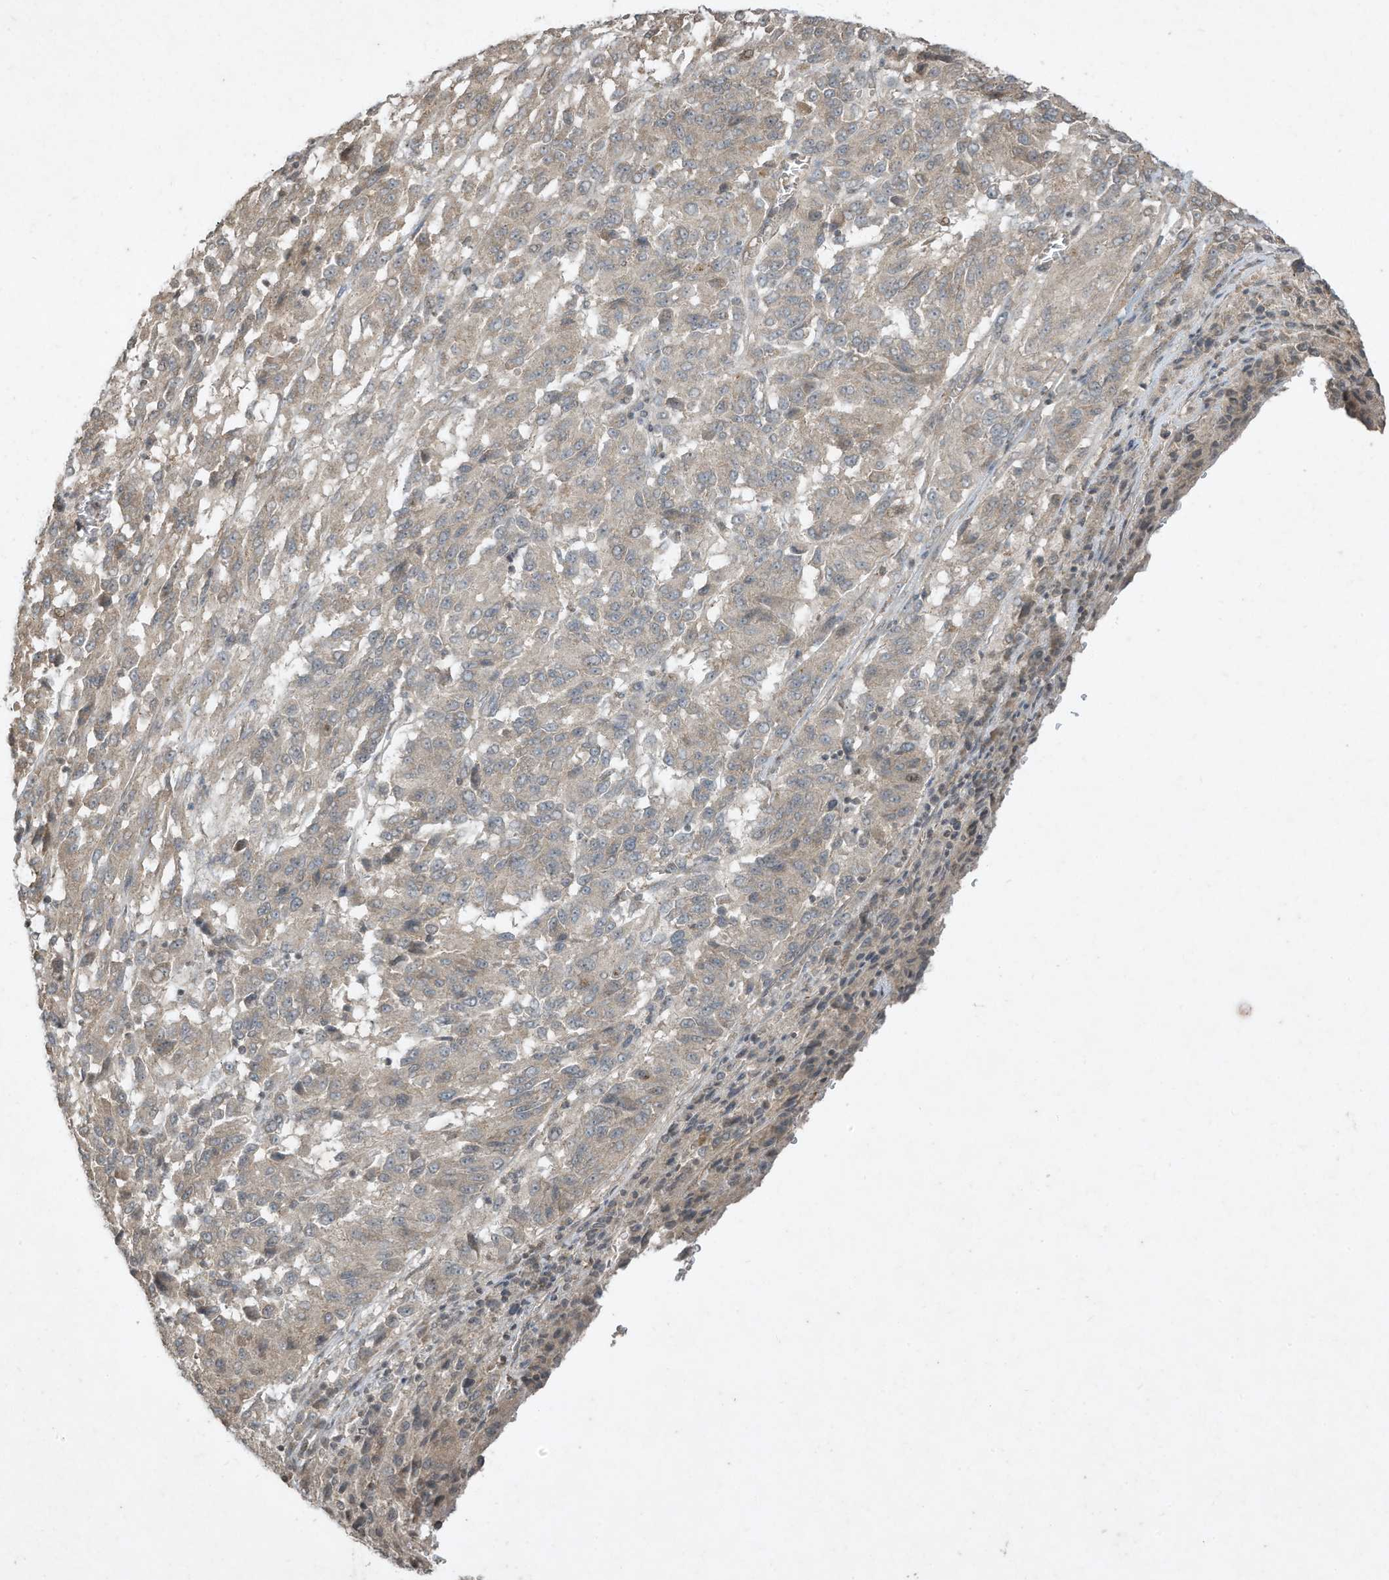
{"staining": {"intensity": "negative", "quantity": "none", "location": "none"}, "tissue": "melanoma", "cell_type": "Tumor cells", "image_type": "cancer", "snomed": [{"axis": "morphology", "description": "Malignant melanoma, Metastatic site"}, {"axis": "topography", "description": "Lung"}], "caption": "A high-resolution micrograph shows IHC staining of malignant melanoma (metastatic site), which shows no significant expression in tumor cells. The staining was performed using DAB to visualize the protein expression in brown, while the nuclei were stained in blue with hematoxylin (Magnification: 20x).", "gene": "MATN2", "patient": {"sex": "male", "age": 64}}